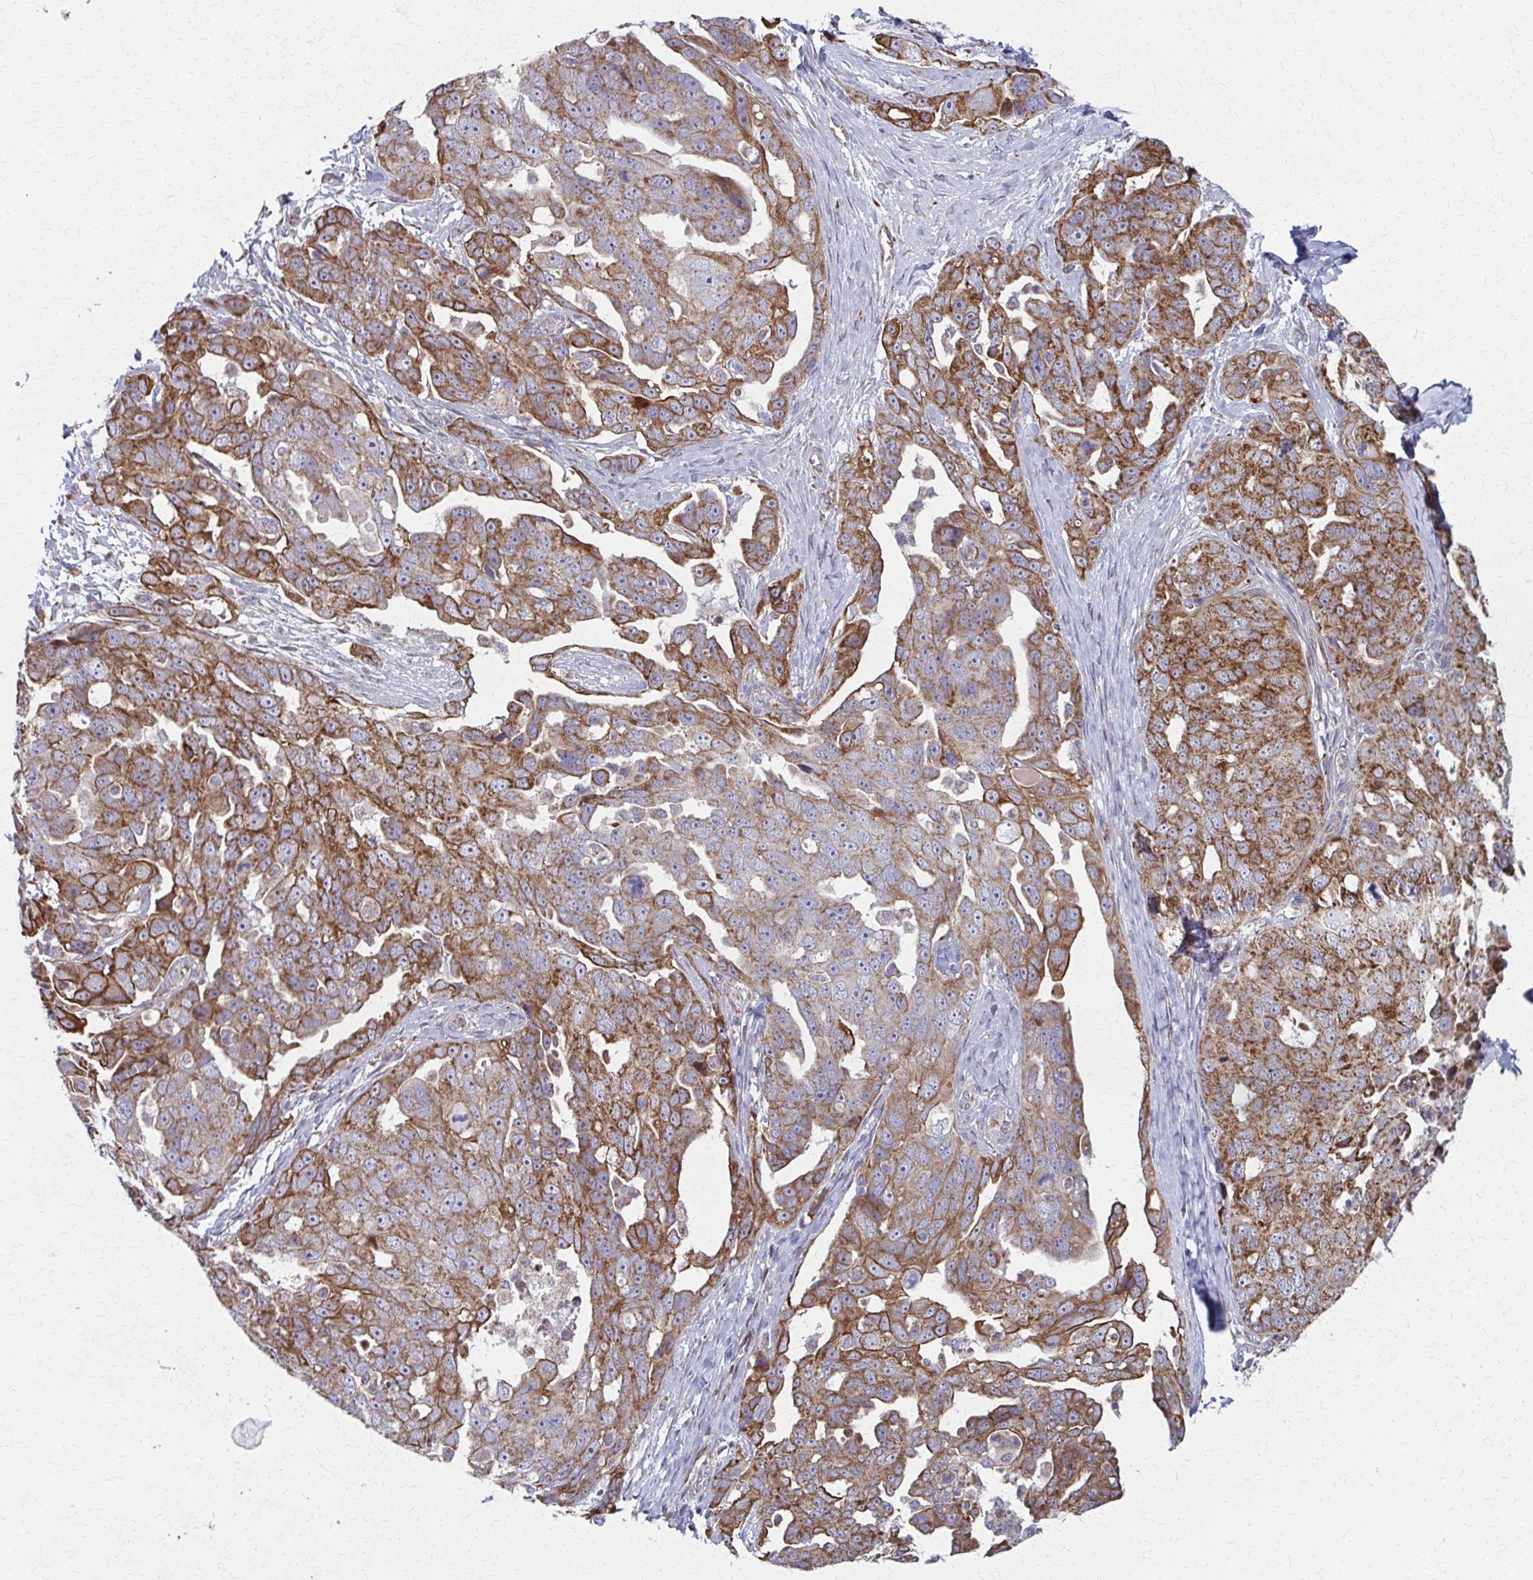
{"staining": {"intensity": "moderate", "quantity": ">75%", "location": "cytoplasmic/membranous"}, "tissue": "ovarian cancer", "cell_type": "Tumor cells", "image_type": "cancer", "snomed": [{"axis": "morphology", "description": "Carcinoma, endometroid"}, {"axis": "topography", "description": "Ovary"}], "caption": "Immunohistochemical staining of endometroid carcinoma (ovarian) demonstrates medium levels of moderate cytoplasmic/membranous protein positivity in about >75% of tumor cells. Using DAB (brown) and hematoxylin (blue) stains, captured at high magnification using brightfield microscopy.", "gene": "FAHD1", "patient": {"sex": "female", "age": 70}}